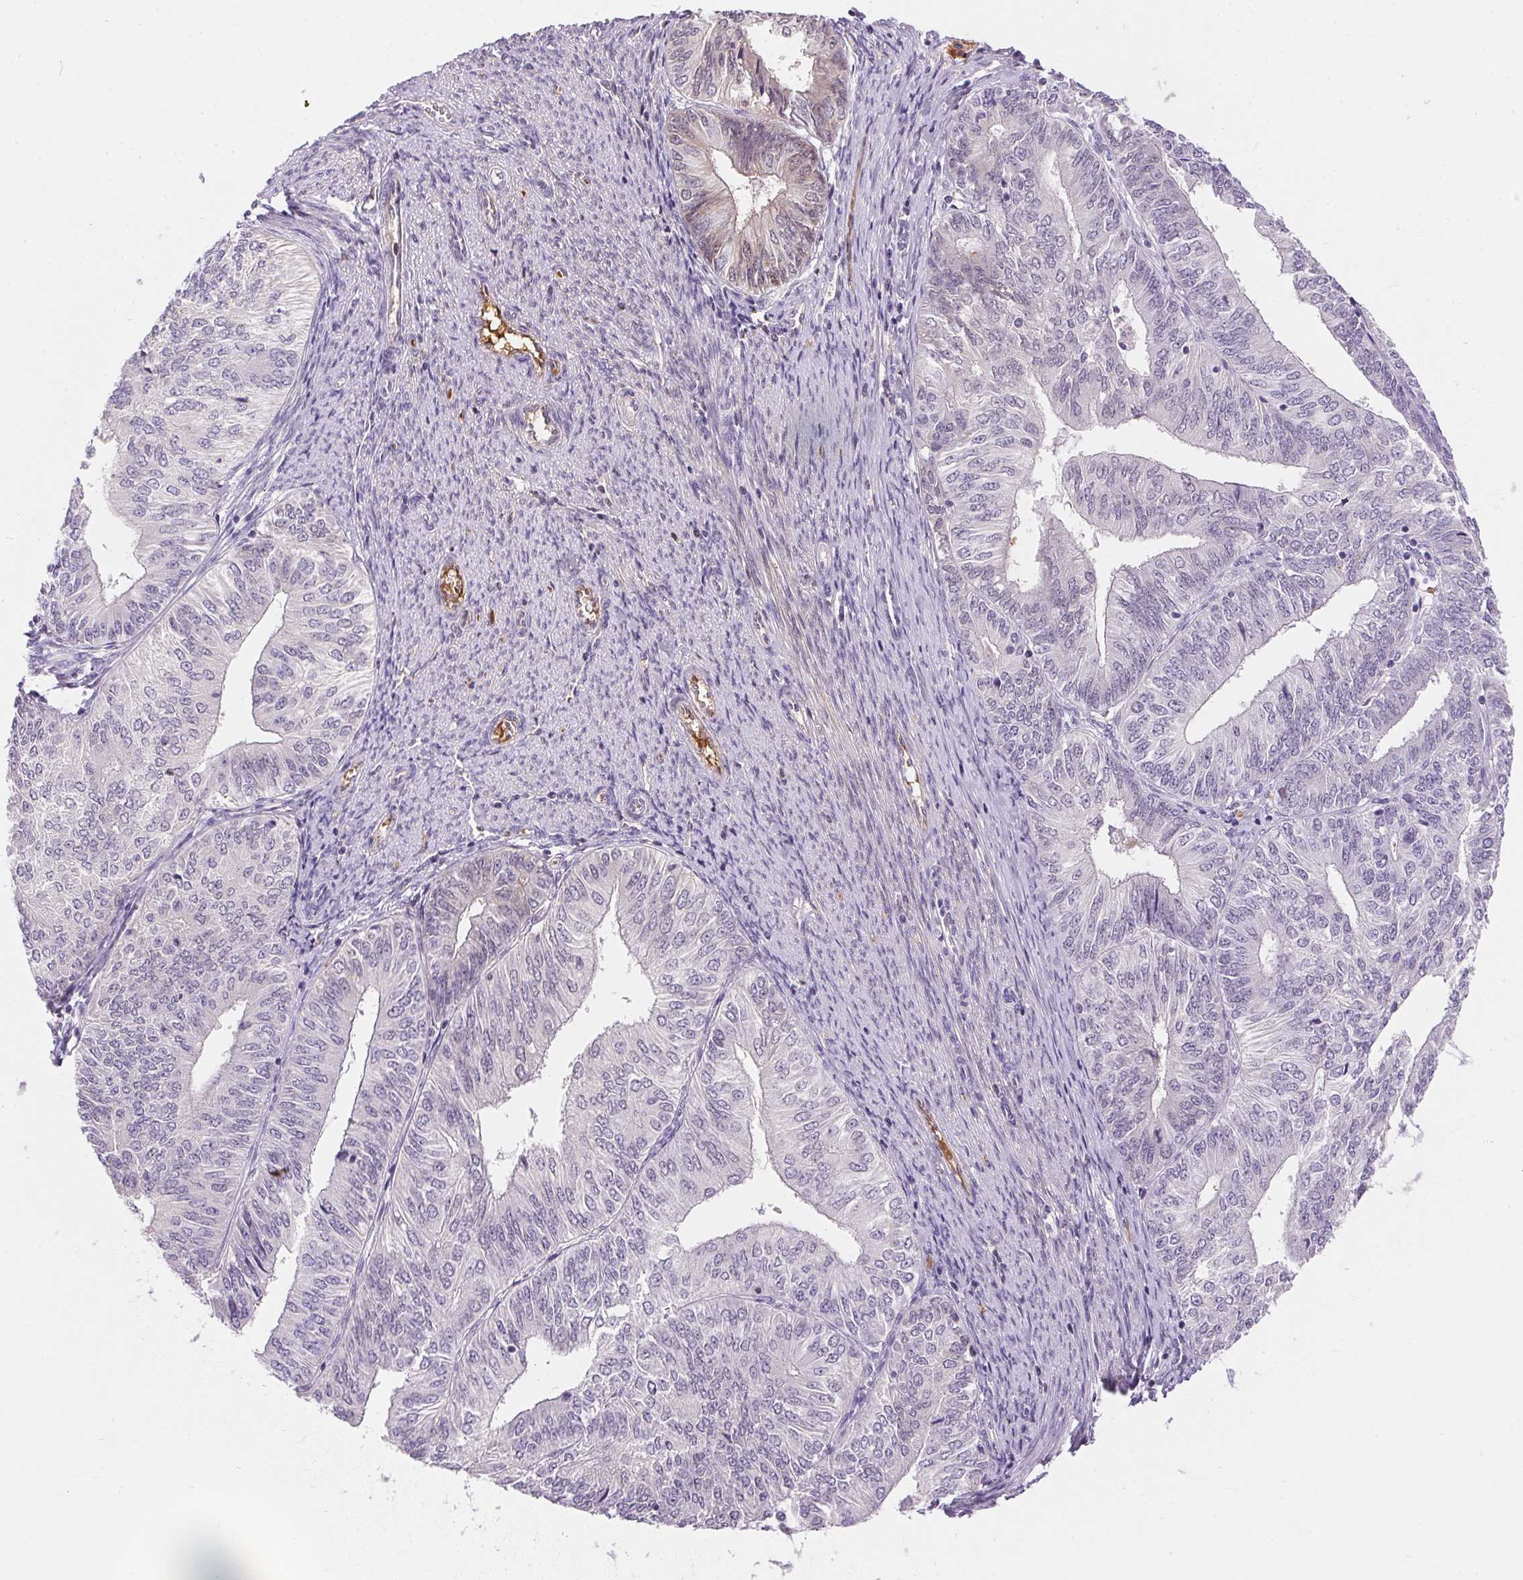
{"staining": {"intensity": "negative", "quantity": "none", "location": "none"}, "tissue": "endometrial cancer", "cell_type": "Tumor cells", "image_type": "cancer", "snomed": [{"axis": "morphology", "description": "Adenocarcinoma, NOS"}, {"axis": "topography", "description": "Endometrium"}], "caption": "This is an immunohistochemistry histopathology image of human adenocarcinoma (endometrial). There is no positivity in tumor cells.", "gene": "ORM1", "patient": {"sex": "female", "age": 58}}